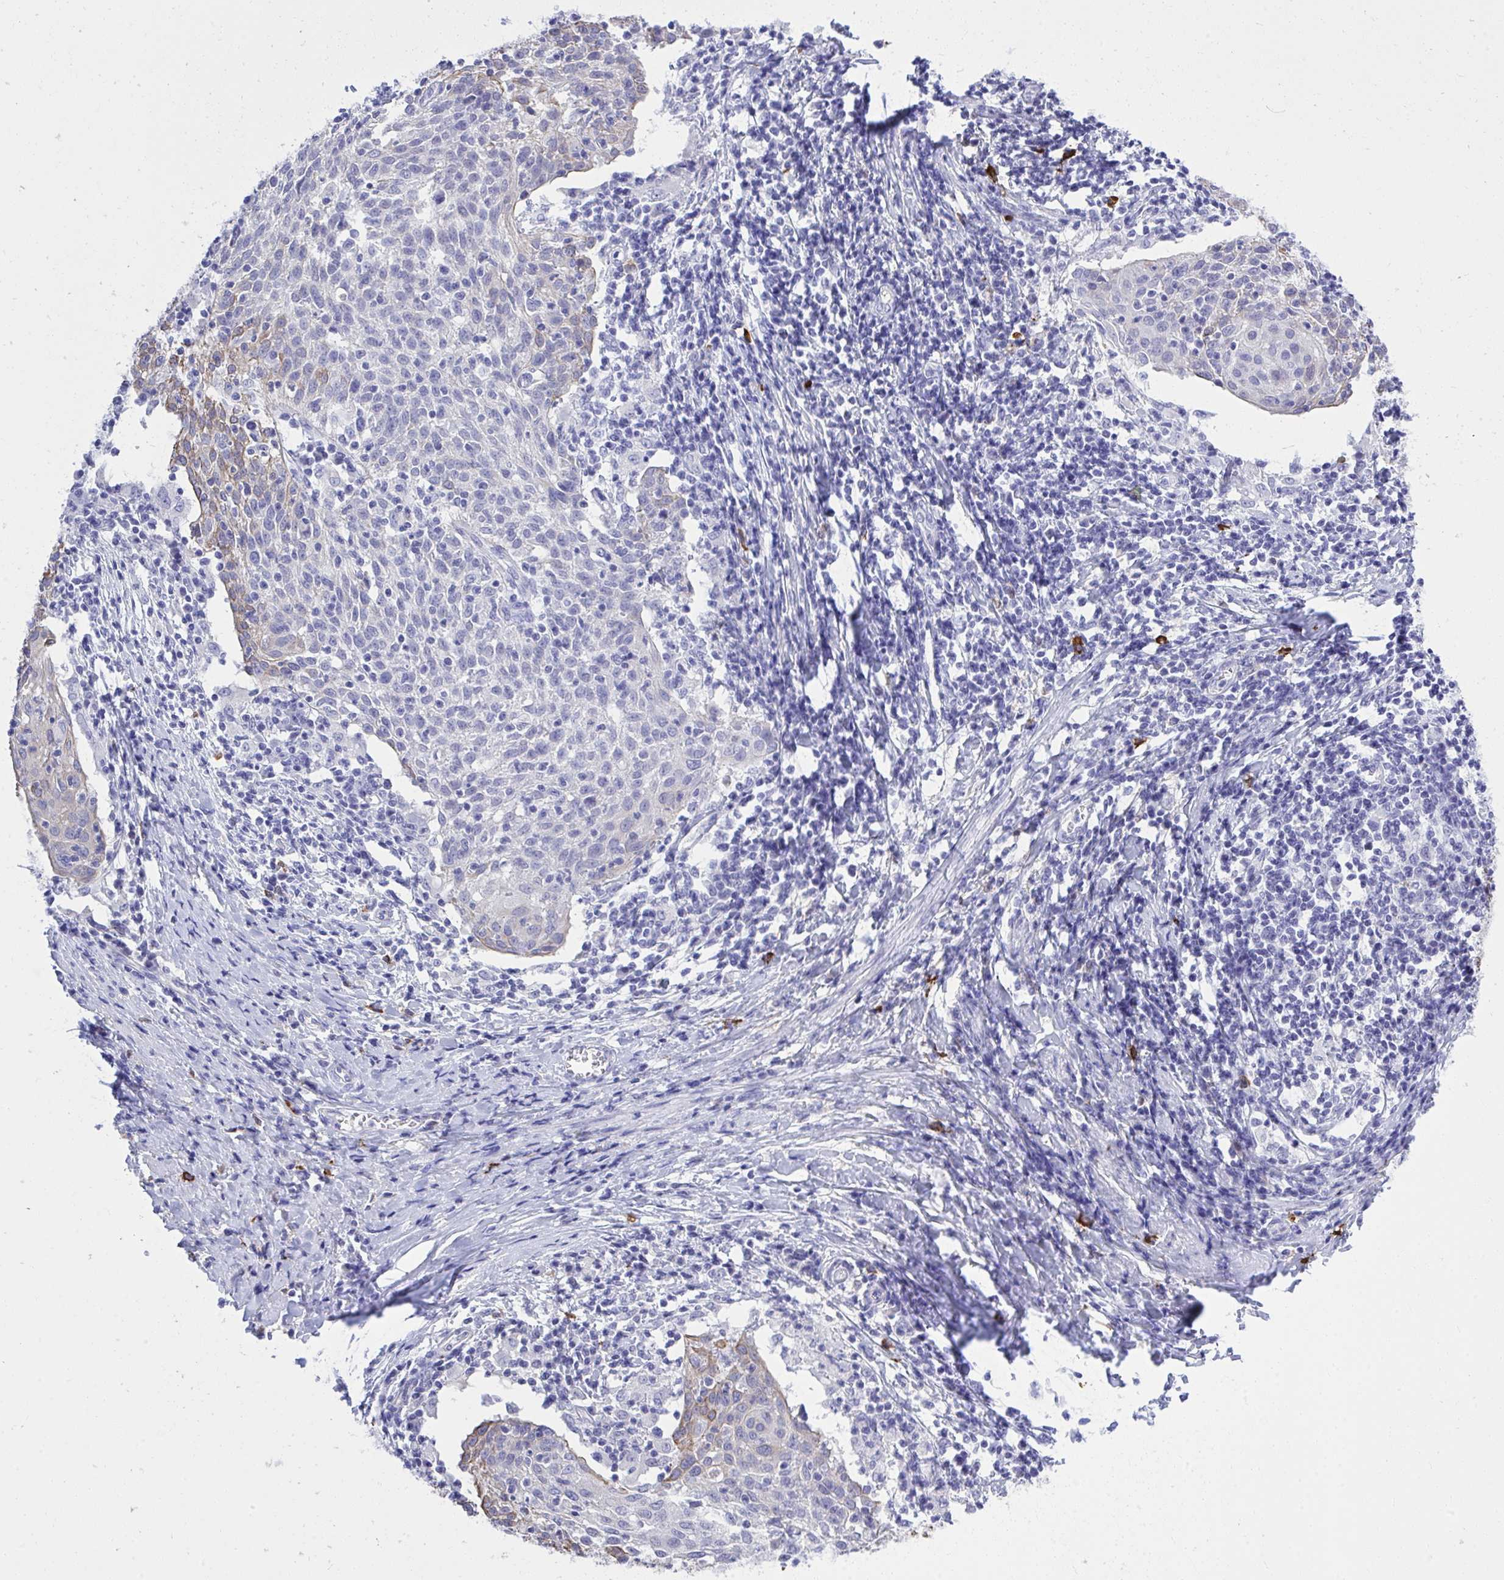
{"staining": {"intensity": "weak", "quantity": "<25%", "location": "cytoplasmic/membranous"}, "tissue": "cervical cancer", "cell_type": "Tumor cells", "image_type": "cancer", "snomed": [{"axis": "morphology", "description": "Squamous cell carcinoma, NOS"}, {"axis": "topography", "description": "Cervix"}], "caption": "Immunohistochemistry of cervical cancer shows no staining in tumor cells.", "gene": "PSD", "patient": {"sex": "female", "age": 52}}